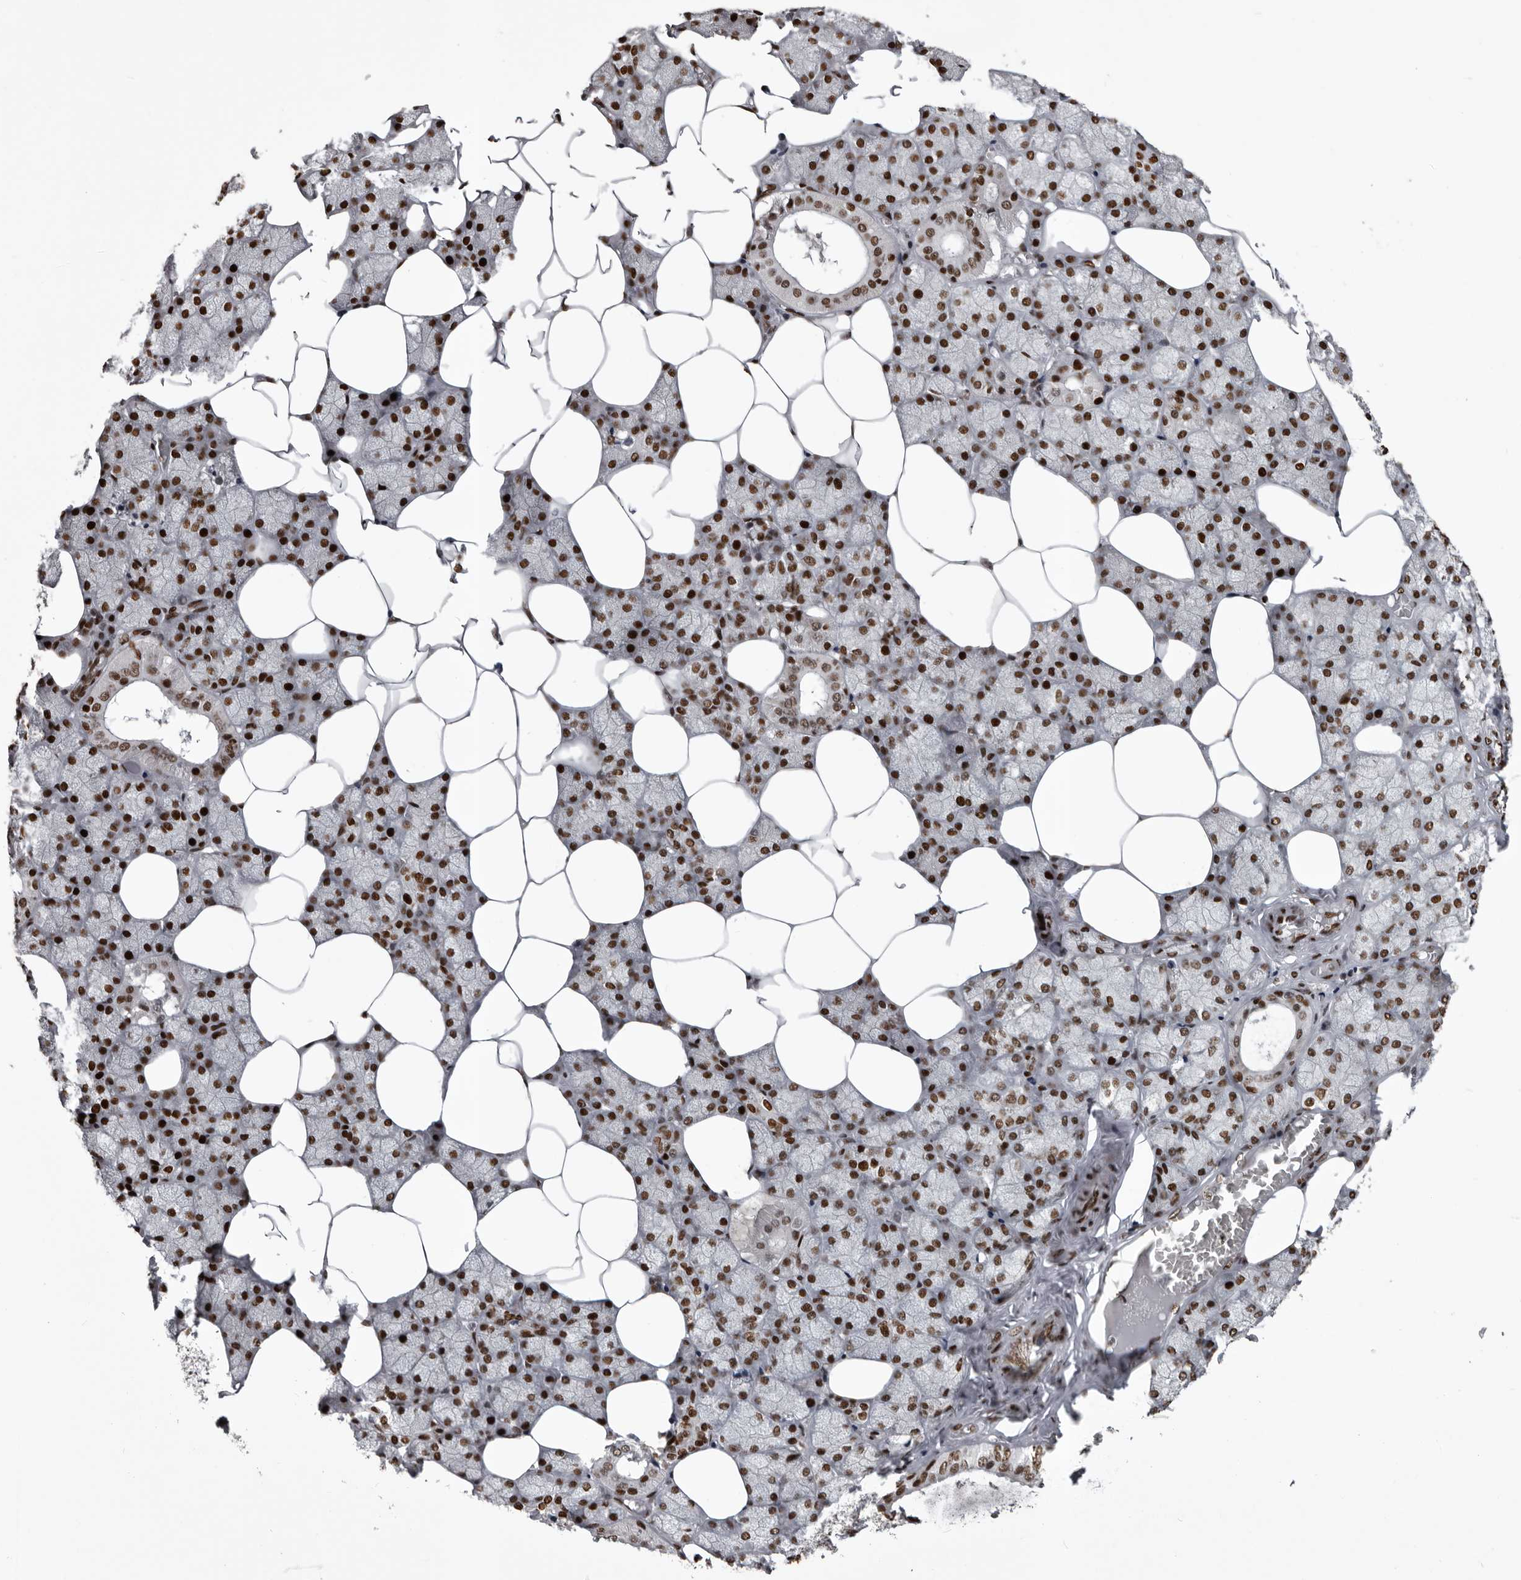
{"staining": {"intensity": "strong", "quantity": ">75%", "location": "nuclear"}, "tissue": "salivary gland", "cell_type": "Glandular cells", "image_type": "normal", "snomed": [{"axis": "morphology", "description": "Normal tissue, NOS"}, {"axis": "topography", "description": "Salivary gland"}], "caption": "Salivary gland stained with DAB (3,3'-diaminobenzidine) immunohistochemistry demonstrates high levels of strong nuclear positivity in about >75% of glandular cells.", "gene": "NUMA1", "patient": {"sex": "male", "age": 62}}